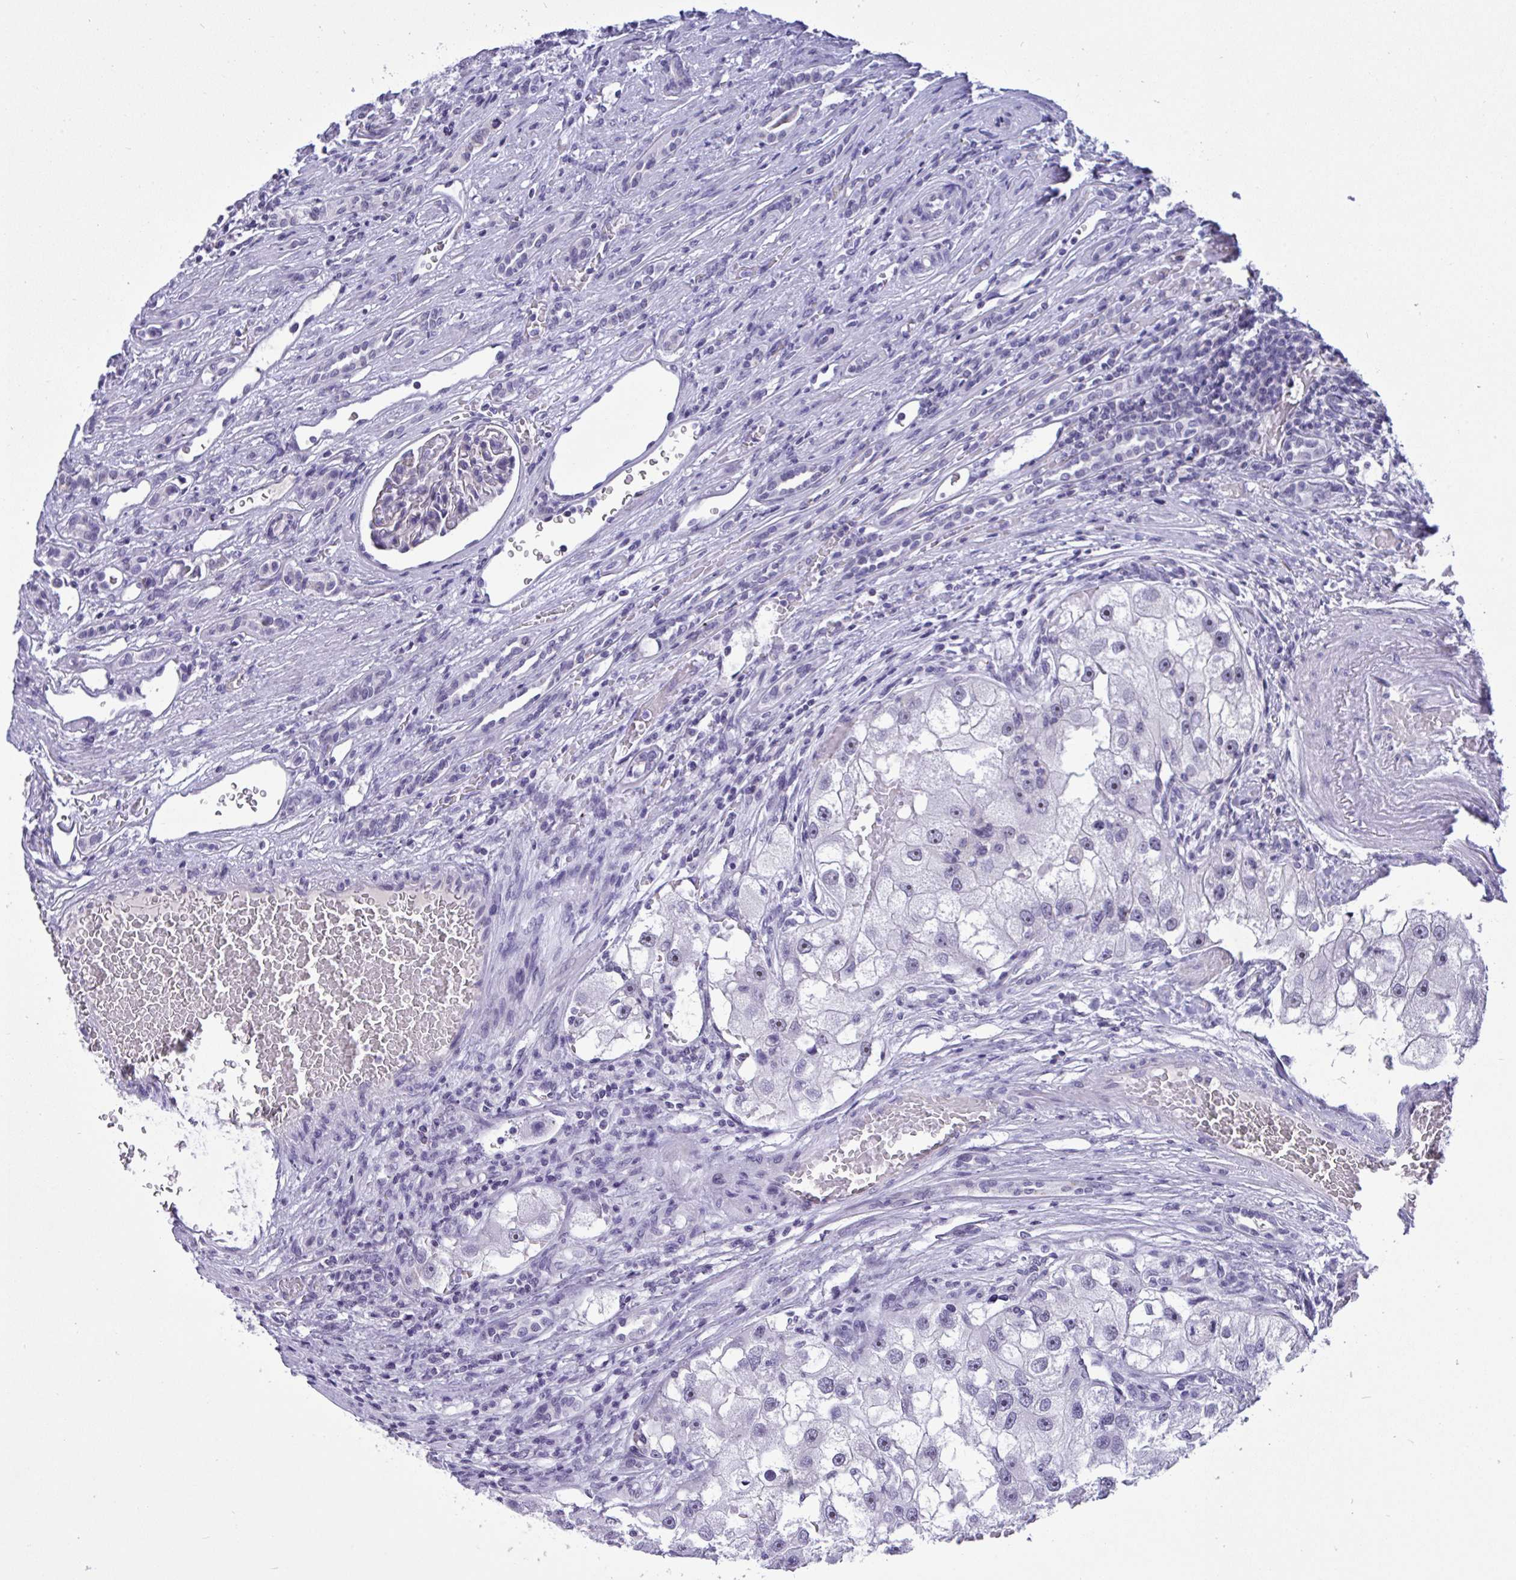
{"staining": {"intensity": "negative", "quantity": "none", "location": "none"}, "tissue": "renal cancer", "cell_type": "Tumor cells", "image_type": "cancer", "snomed": [{"axis": "morphology", "description": "Adenocarcinoma, NOS"}, {"axis": "topography", "description": "Kidney"}], "caption": "The image exhibits no significant expression in tumor cells of renal cancer.", "gene": "YBX2", "patient": {"sex": "male", "age": 63}}